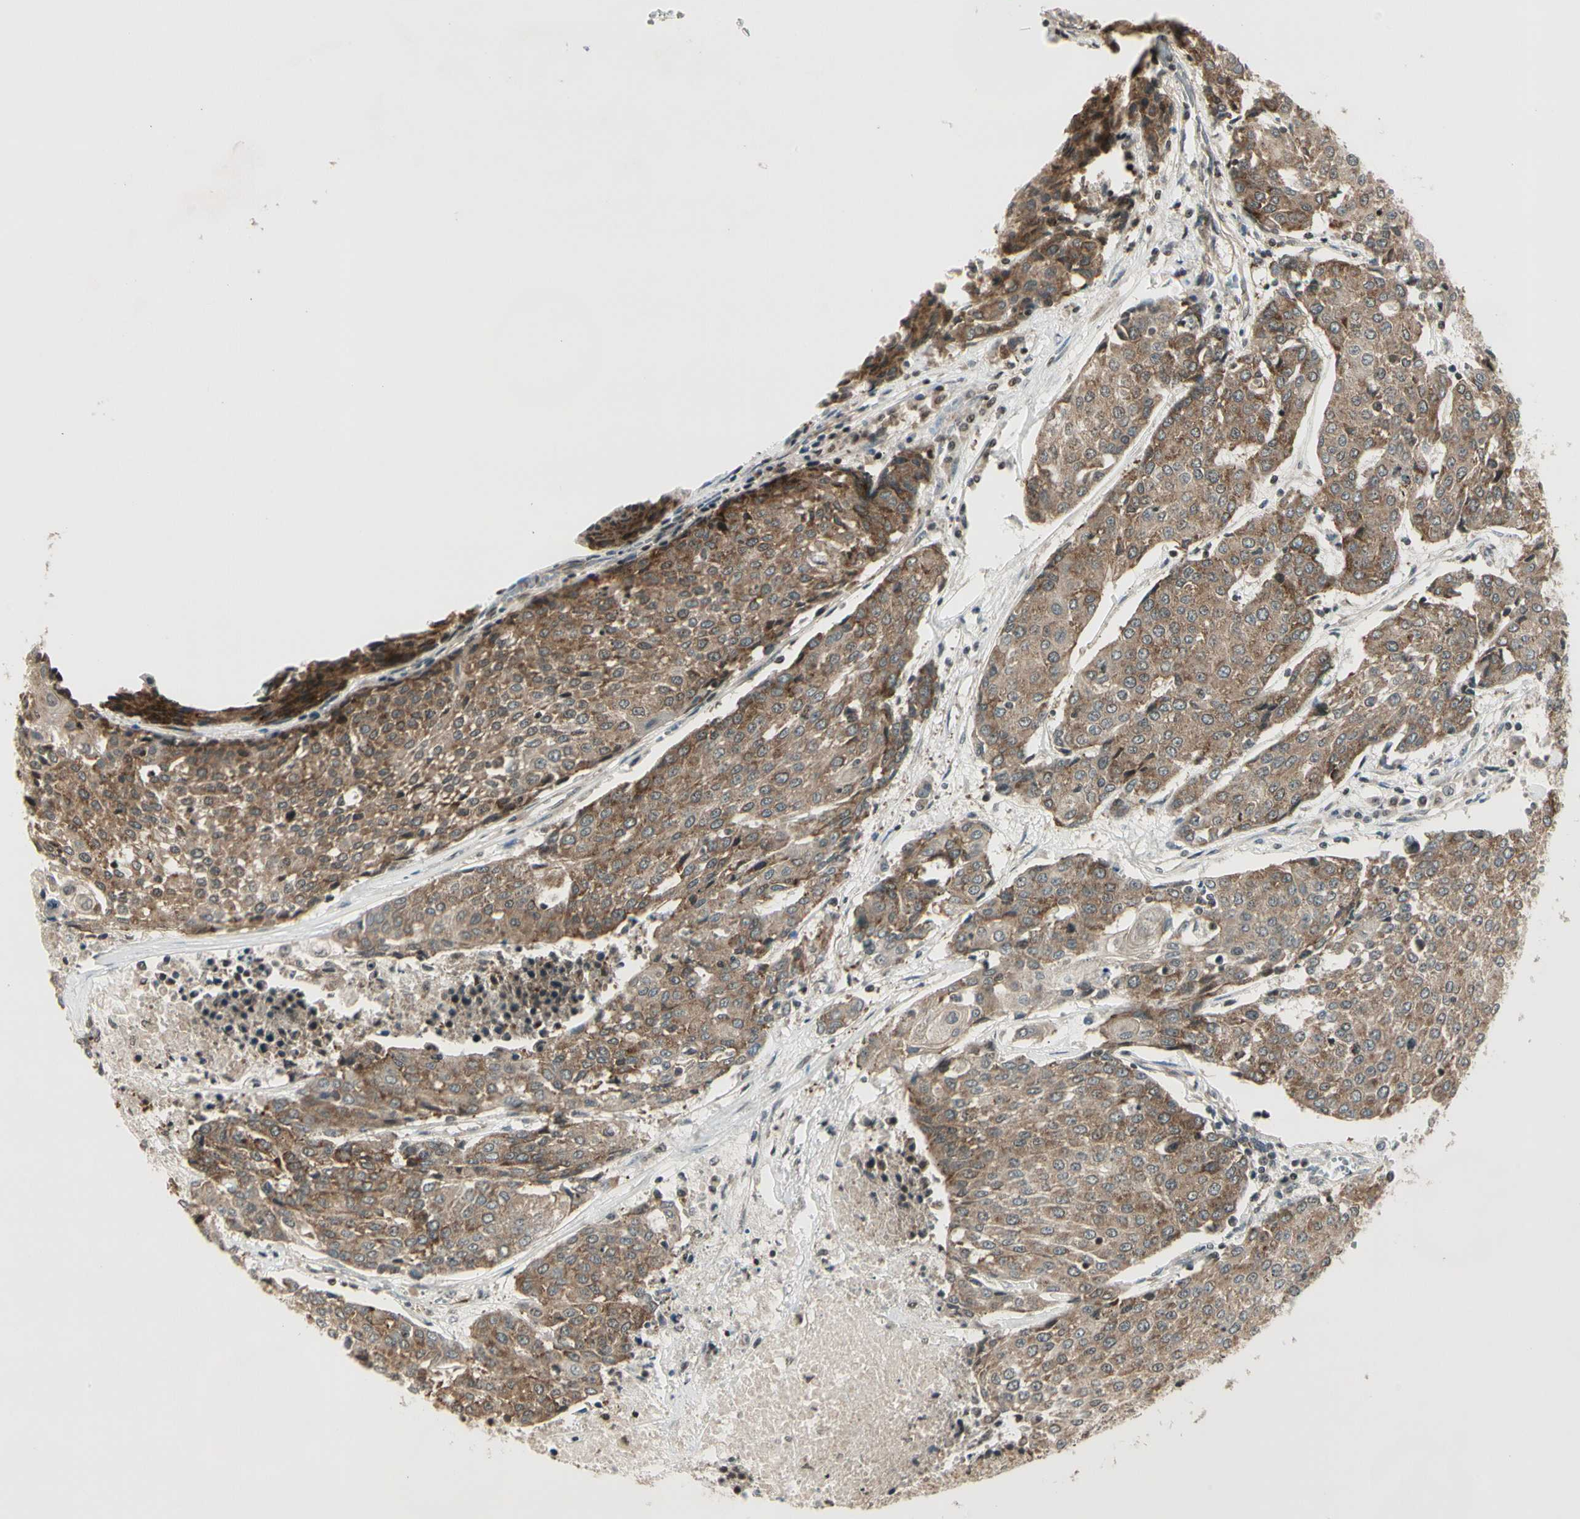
{"staining": {"intensity": "moderate", "quantity": "25%-75%", "location": "cytoplasmic/membranous"}, "tissue": "urothelial cancer", "cell_type": "Tumor cells", "image_type": "cancer", "snomed": [{"axis": "morphology", "description": "Urothelial carcinoma, High grade"}, {"axis": "topography", "description": "Urinary bladder"}], "caption": "Approximately 25%-75% of tumor cells in human urothelial cancer exhibit moderate cytoplasmic/membranous protein staining as visualized by brown immunohistochemical staining.", "gene": "SMN2", "patient": {"sex": "female", "age": 85}}